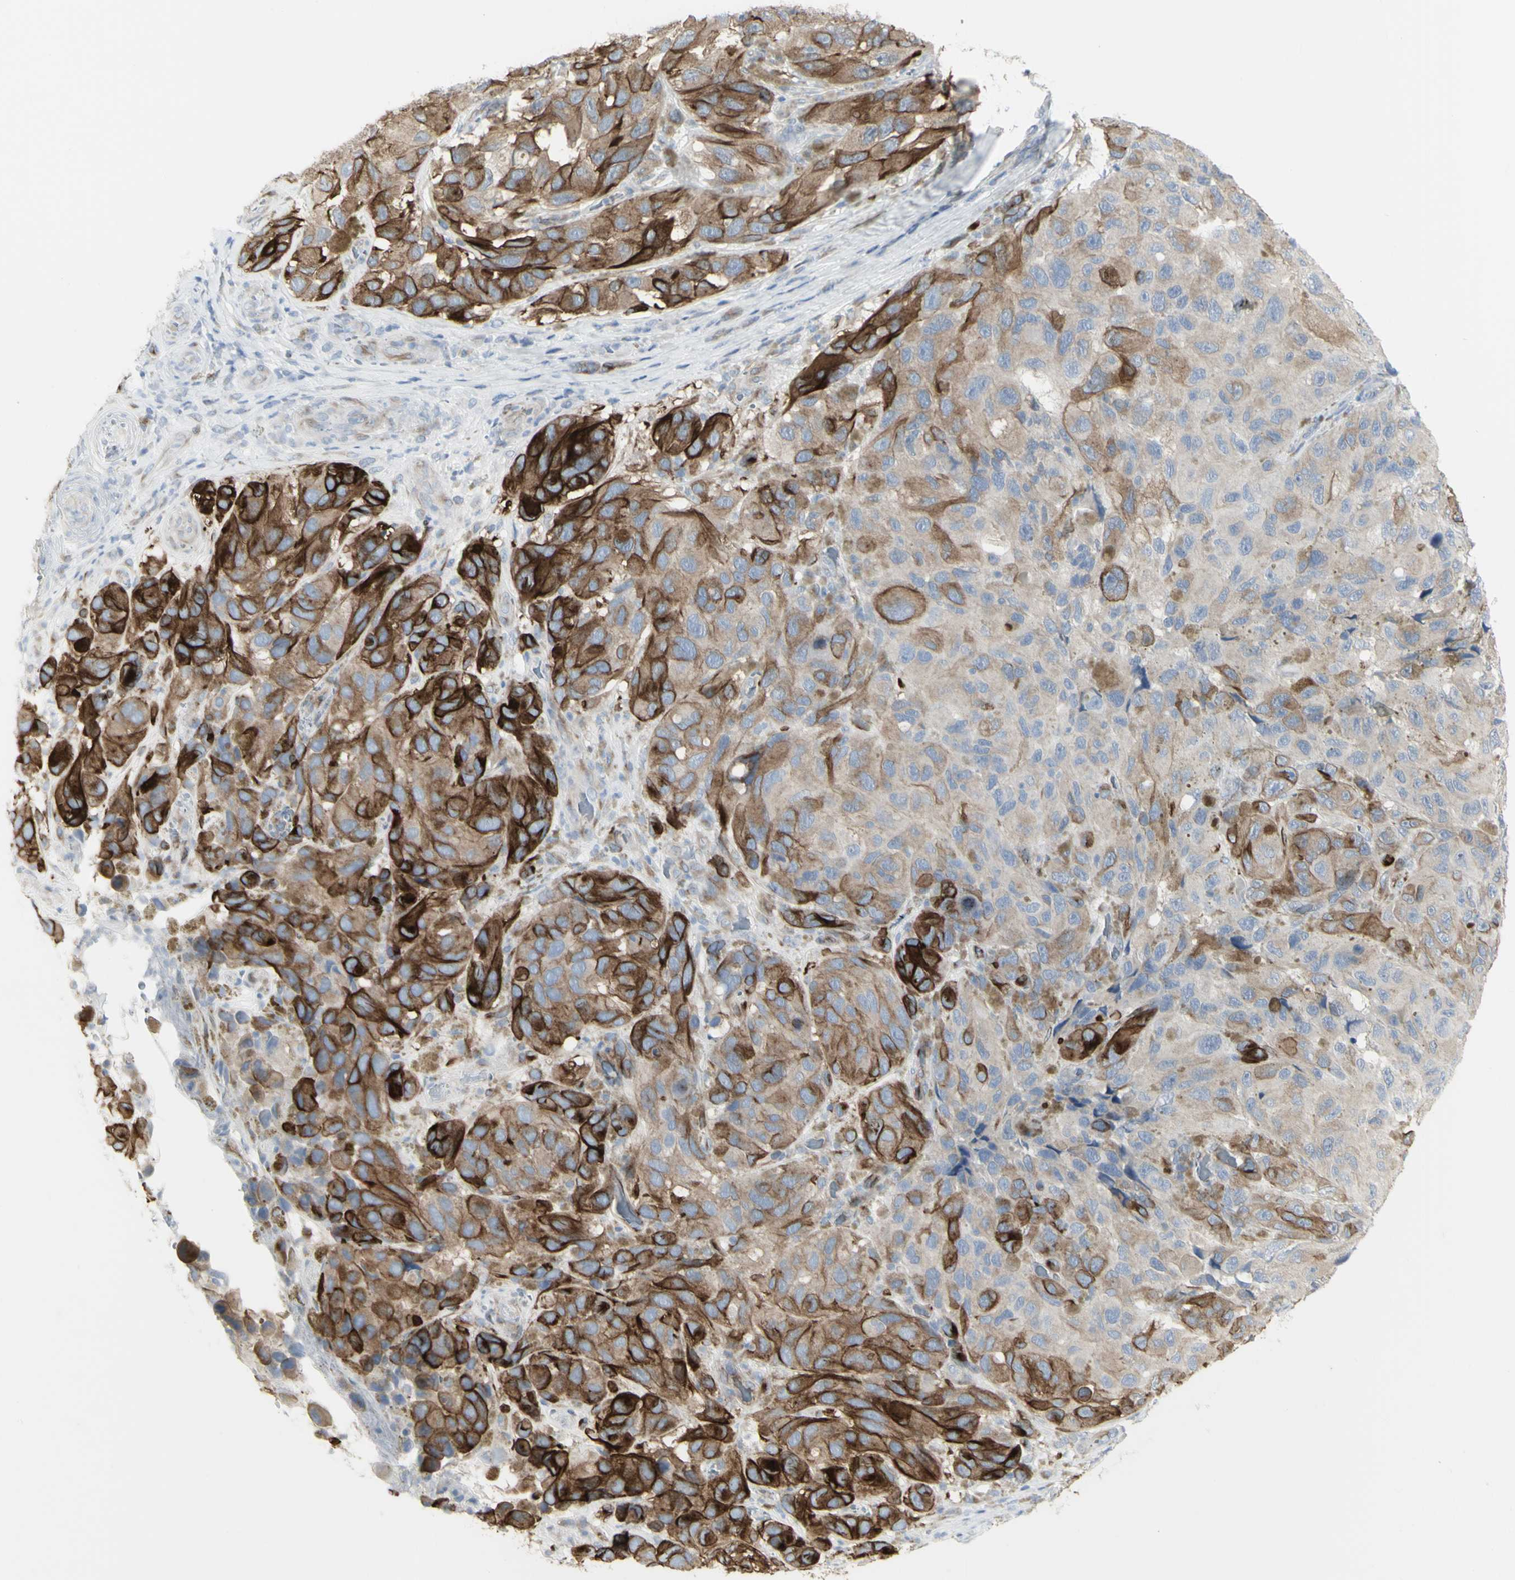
{"staining": {"intensity": "strong", "quantity": ">75%", "location": "cytoplasmic/membranous"}, "tissue": "melanoma", "cell_type": "Tumor cells", "image_type": "cancer", "snomed": [{"axis": "morphology", "description": "Malignant melanoma, NOS"}, {"axis": "topography", "description": "Skin"}], "caption": "Immunohistochemistry (IHC) of malignant melanoma reveals high levels of strong cytoplasmic/membranous staining in approximately >75% of tumor cells.", "gene": "ENSG00000198211", "patient": {"sex": "female", "age": 73}}